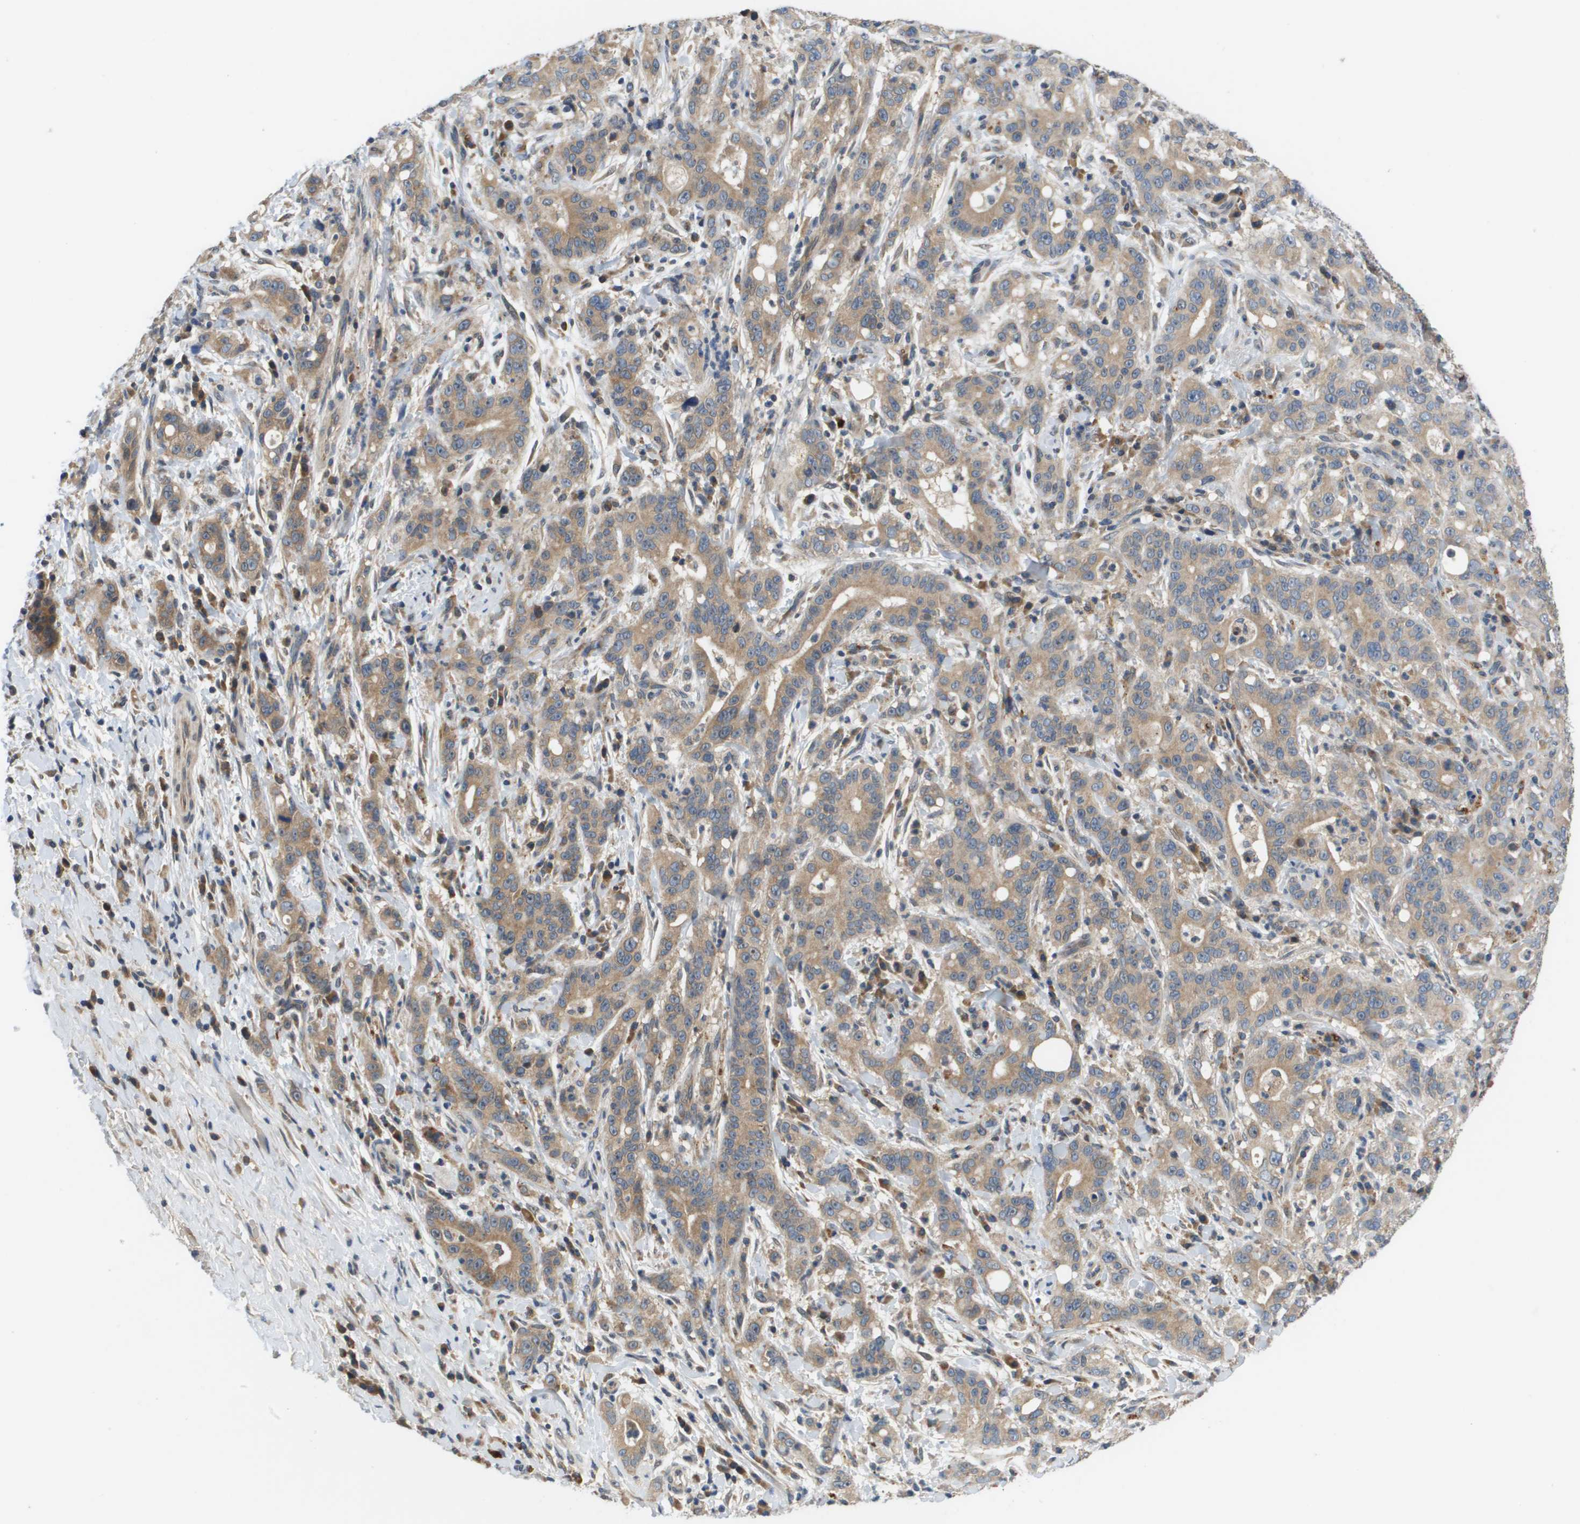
{"staining": {"intensity": "moderate", "quantity": ">75%", "location": "cytoplasmic/membranous"}, "tissue": "liver cancer", "cell_type": "Tumor cells", "image_type": "cancer", "snomed": [{"axis": "morphology", "description": "Cholangiocarcinoma"}, {"axis": "topography", "description": "Liver"}], "caption": "DAB (3,3'-diaminobenzidine) immunohistochemical staining of liver cholangiocarcinoma displays moderate cytoplasmic/membranous protein expression in about >75% of tumor cells.", "gene": "SLC25A20", "patient": {"sex": "female", "age": 38}}